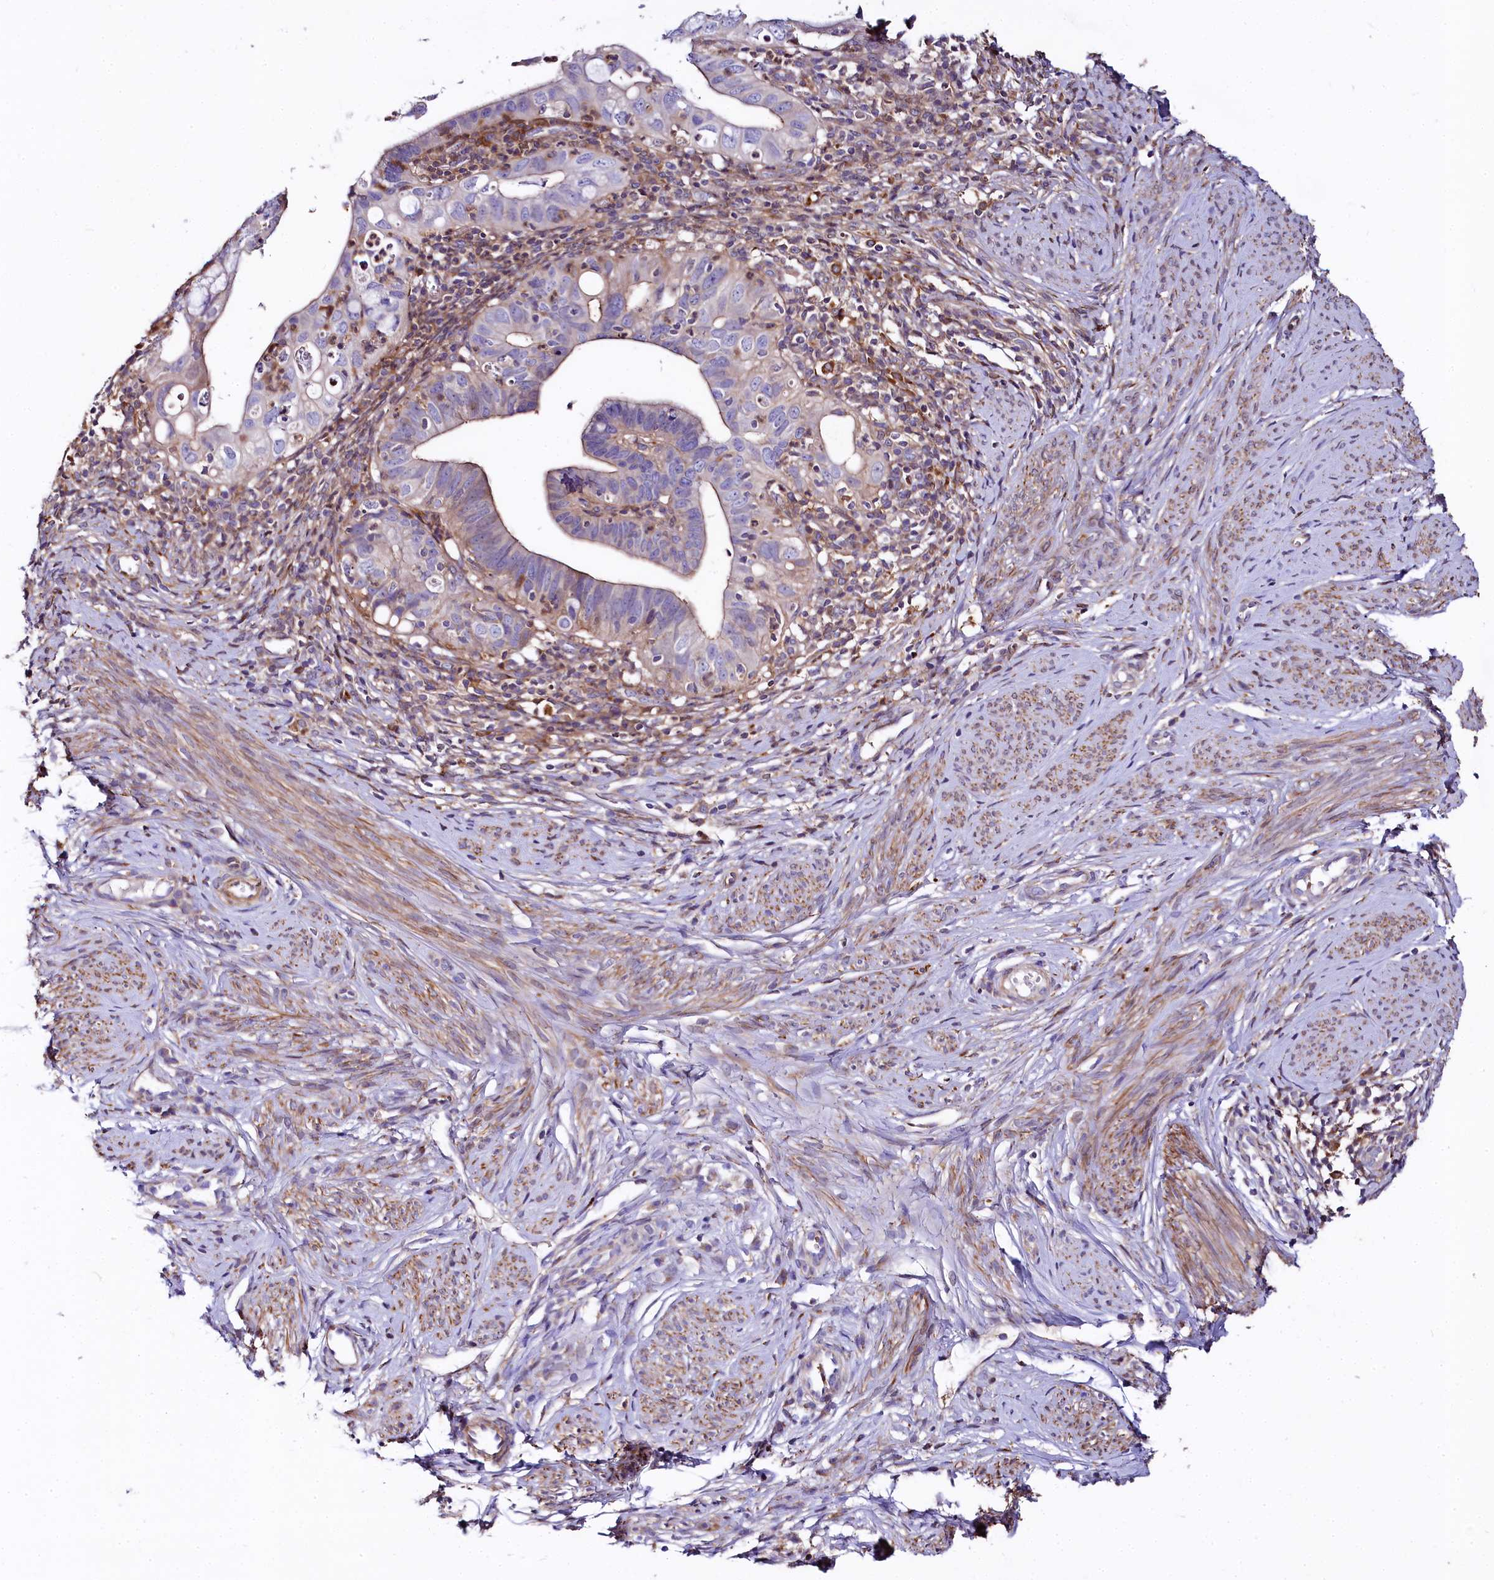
{"staining": {"intensity": "moderate", "quantity": "<25%", "location": "cytoplasmic/membranous"}, "tissue": "cervical cancer", "cell_type": "Tumor cells", "image_type": "cancer", "snomed": [{"axis": "morphology", "description": "Adenocarcinoma, NOS"}, {"axis": "topography", "description": "Cervix"}], "caption": "The micrograph demonstrates a brown stain indicating the presence of a protein in the cytoplasmic/membranous of tumor cells in cervical adenocarcinoma. Nuclei are stained in blue.", "gene": "FCHSD2", "patient": {"sex": "female", "age": 36}}